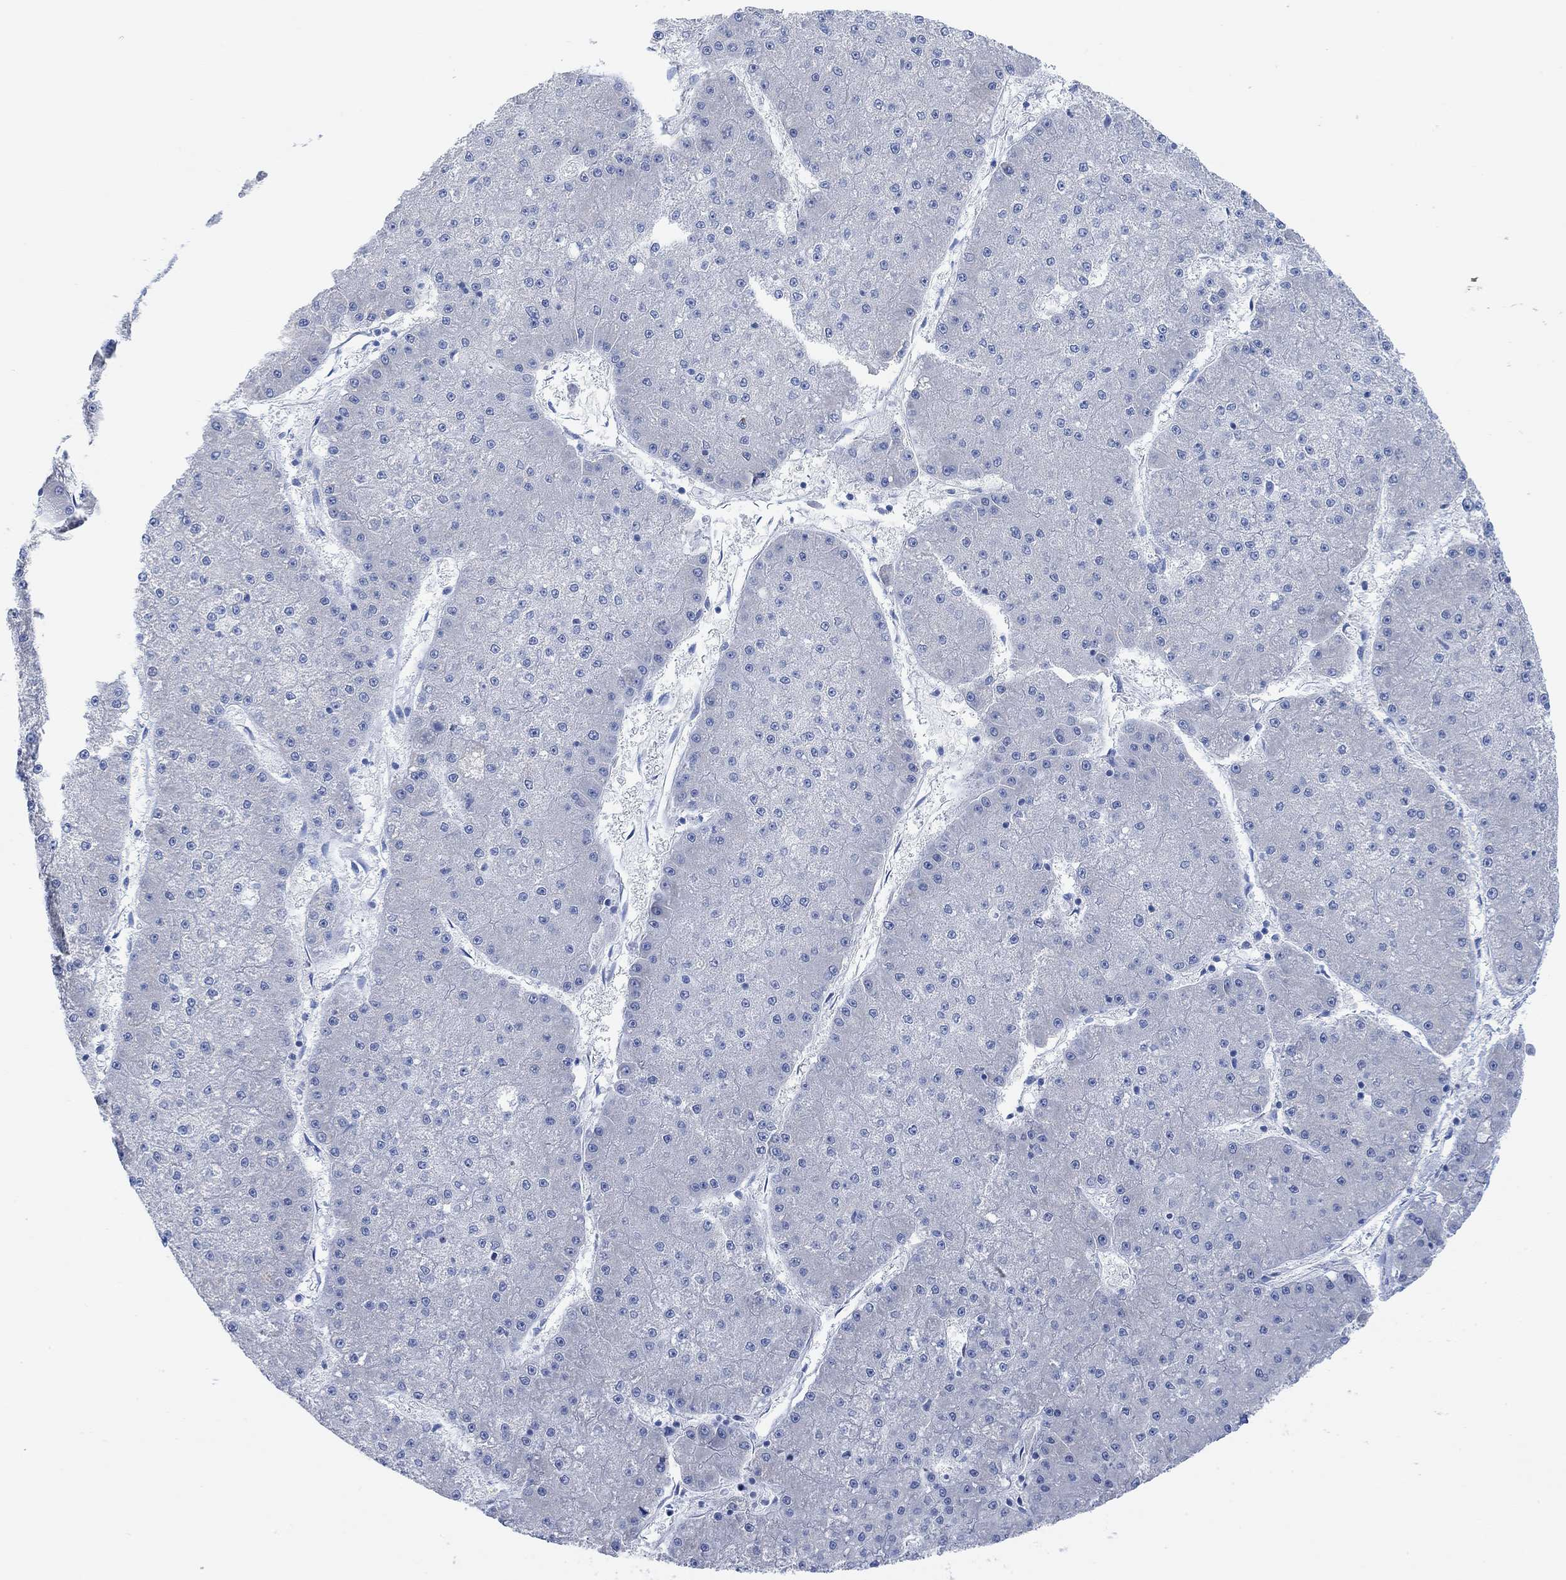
{"staining": {"intensity": "negative", "quantity": "none", "location": "none"}, "tissue": "liver cancer", "cell_type": "Tumor cells", "image_type": "cancer", "snomed": [{"axis": "morphology", "description": "Carcinoma, Hepatocellular, NOS"}, {"axis": "topography", "description": "Liver"}], "caption": "Tumor cells show no significant protein positivity in liver cancer. (DAB immunohistochemistry visualized using brightfield microscopy, high magnification).", "gene": "VAT1L", "patient": {"sex": "male", "age": 73}}